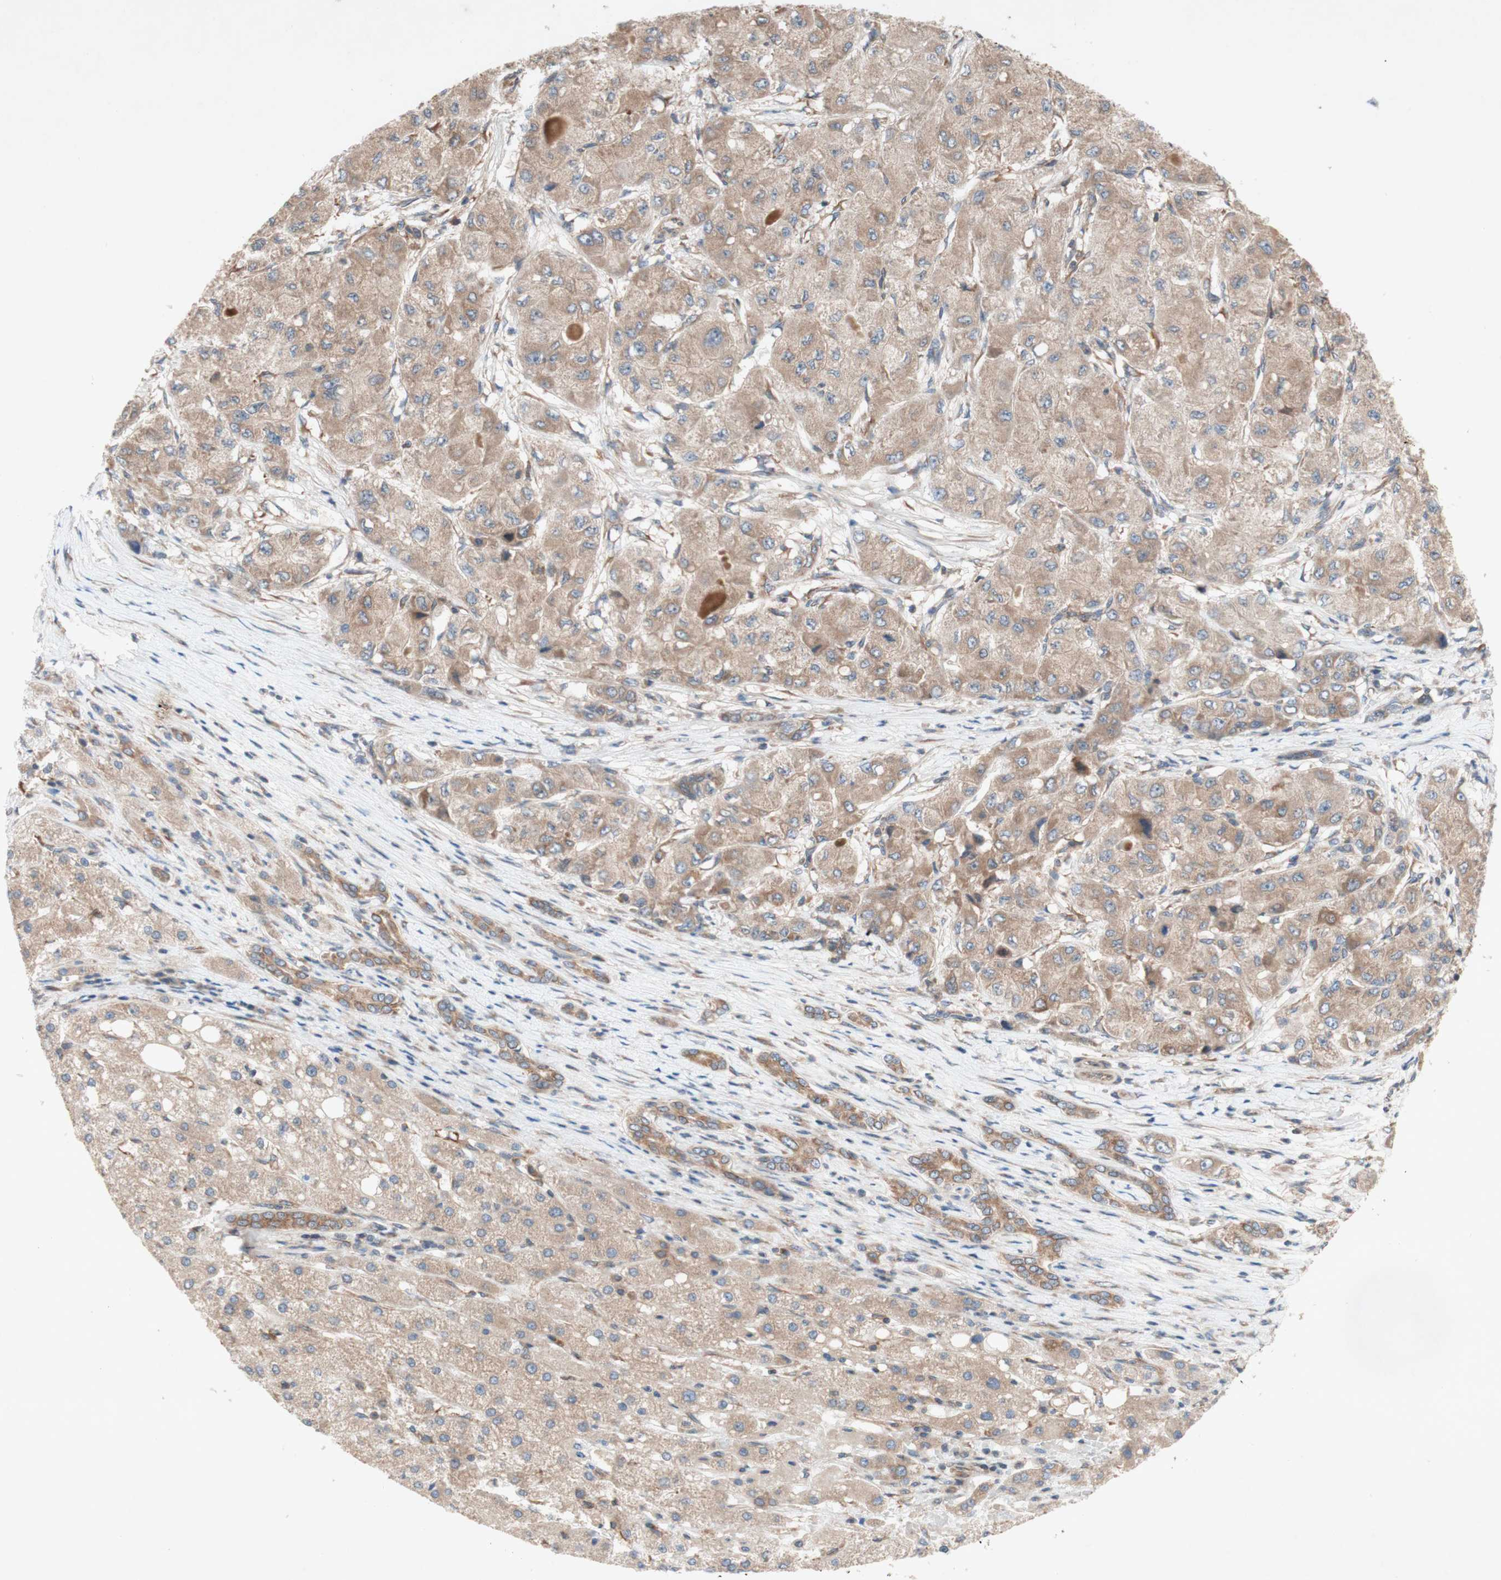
{"staining": {"intensity": "moderate", "quantity": ">75%", "location": "cytoplasmic/membranous"}, "tissue": "liver cancer", "cell_type": "Tumor cells", "image_type": "cancer", "snomed": [{"axis": "morphology", "description": "Carcinoma, Hepatocellular, NOS"}, {"axis": "topography", "description": "Liver"}], "caption": "A brown stain shows moderate cytoplasmic/membranous staining of a protein in human liver cancer tumor cells. (brown staining indicates protein expression, while blue staining denotes nuclei).", "gene": "SOCS2", "patient": {"sex": "male", "age": 80}}